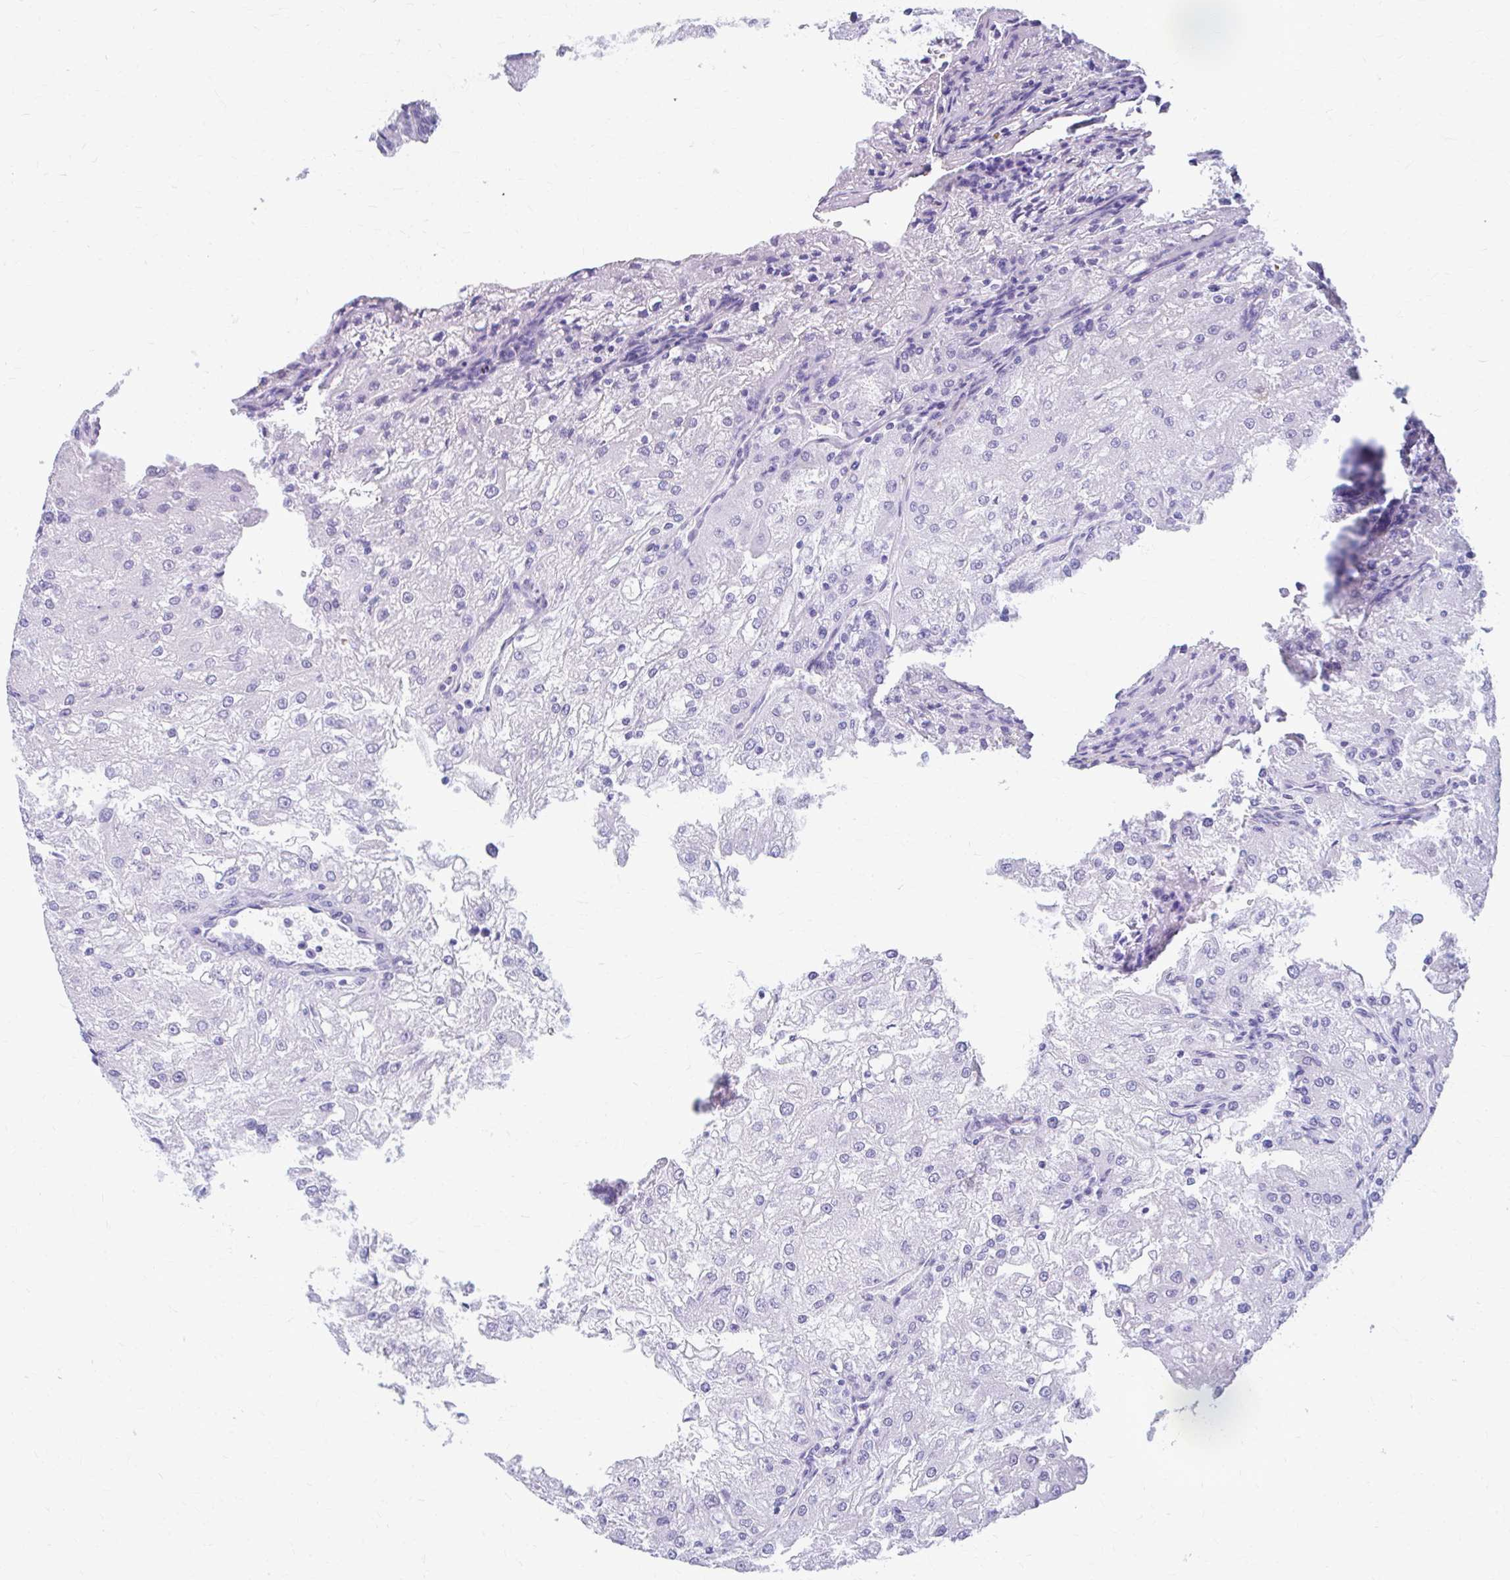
{"staining": {"intensity": "negative", "quantity": "none", "location": "none"}, "tissue": "renal cancer", "cell_type": "Tumor cells", "image_type": "cancer", "snomed": [{"axis": "morphology", "description": "Adenocarcinoma, NOS"}, {"axis": "topography", "description": "Kidney"}], "caption": "Adenocarcinoma (renal) was stained to show a protein in brown. There is no significant expression in tumor cells.", "gene": "RGS16", "patient": {"sex": "female", "age": 74}}